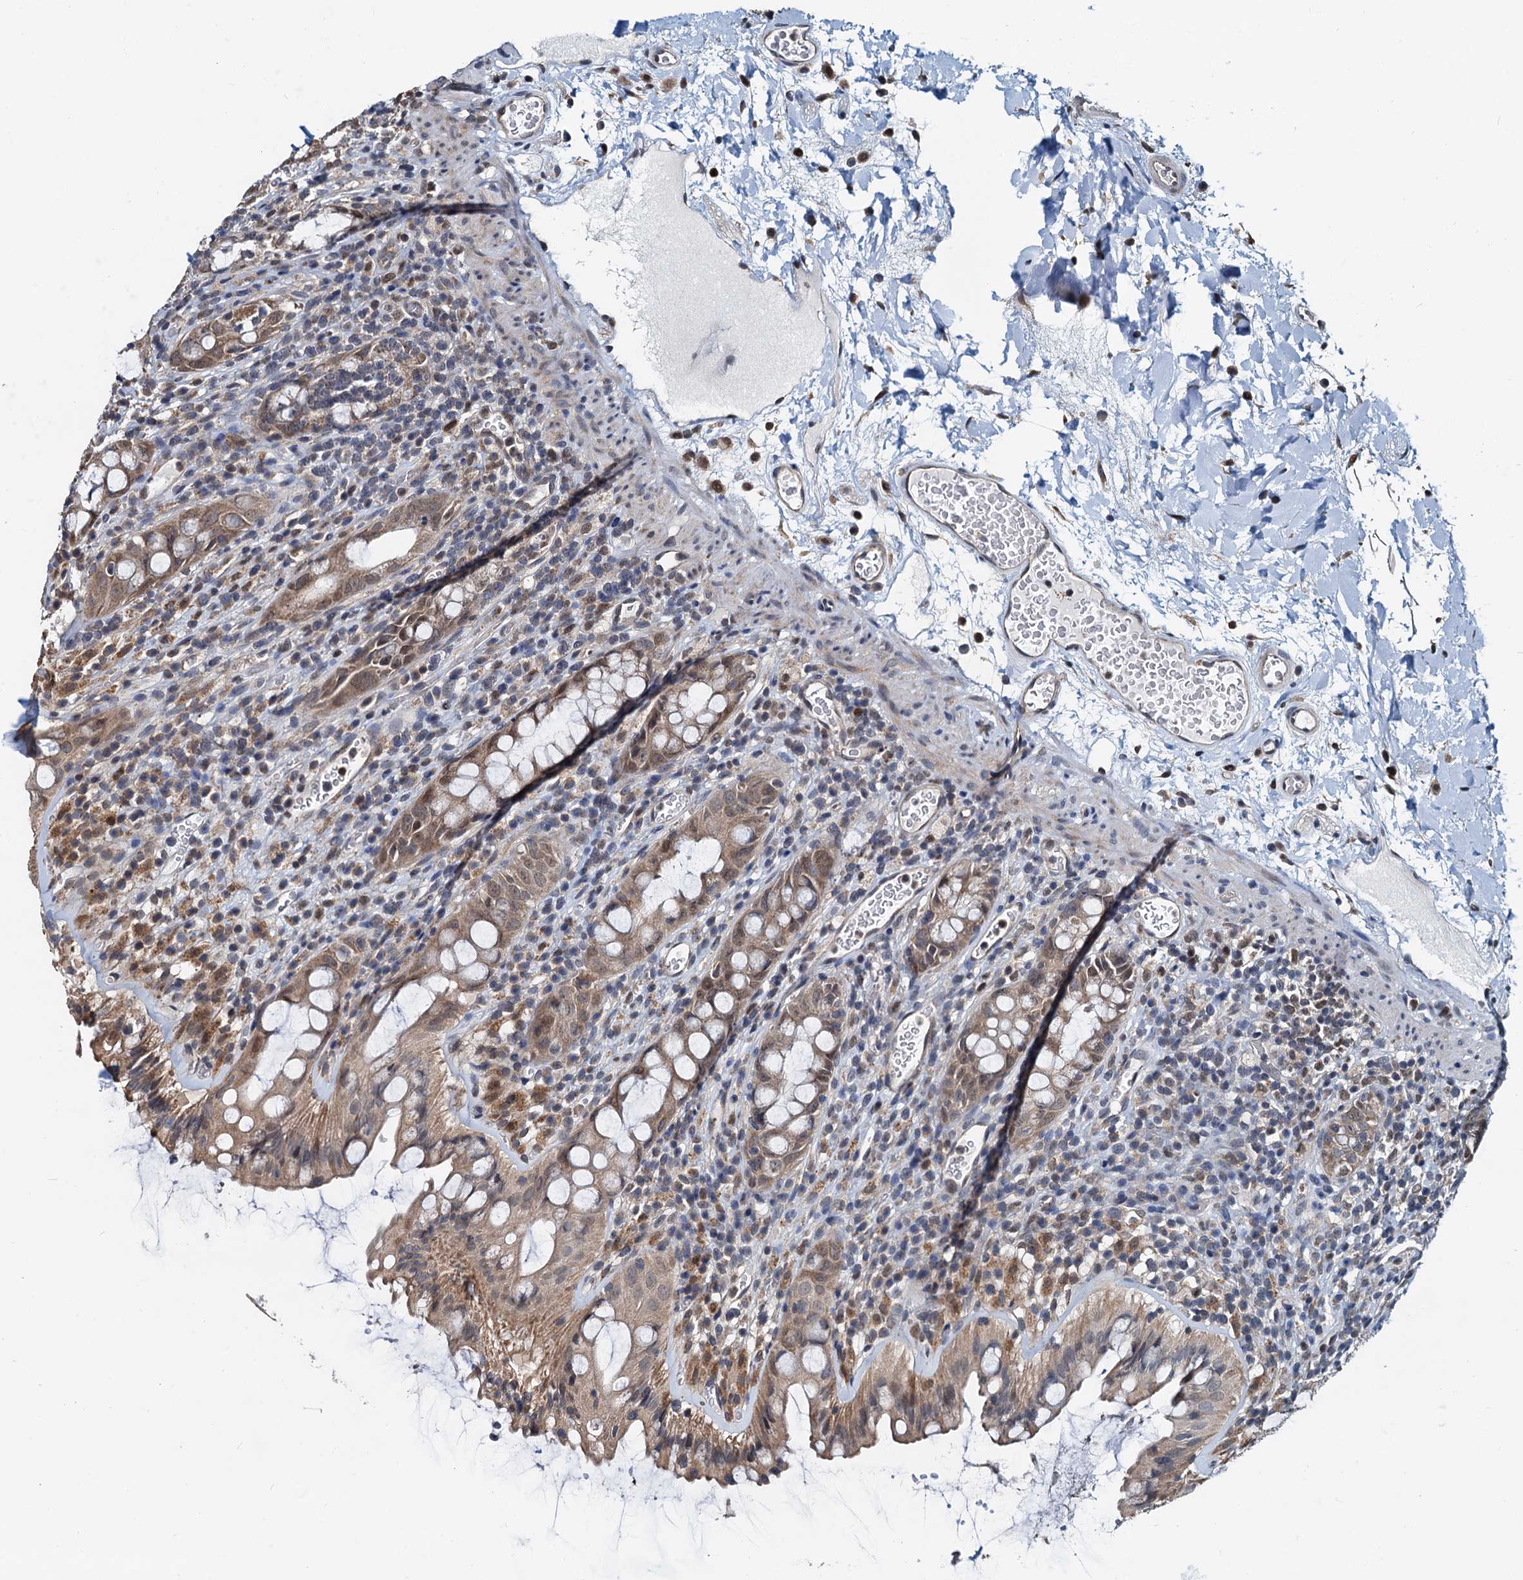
{"staining": {"intensity": "moderate", "quantity": "25%-75%", "location": "cytoplasmic/membranous"}, "tissue": "rectum", "cell_type": "Glandular cells", "image_type": "normal", "snomed": [{"axis": "morphology", "description": "Normal tissue, NOS"}, {"axis": "topography", "description": "Rectum"}], "caption": "Immunohistochemical staining of benign human rectum reveals 25%-75% levels of moderate cytoplasmic/membranous protein expression in about 25%-75% of glandular cells.", "gene": "MCMBP", "patient": {"sex": "female", "age": 57}}